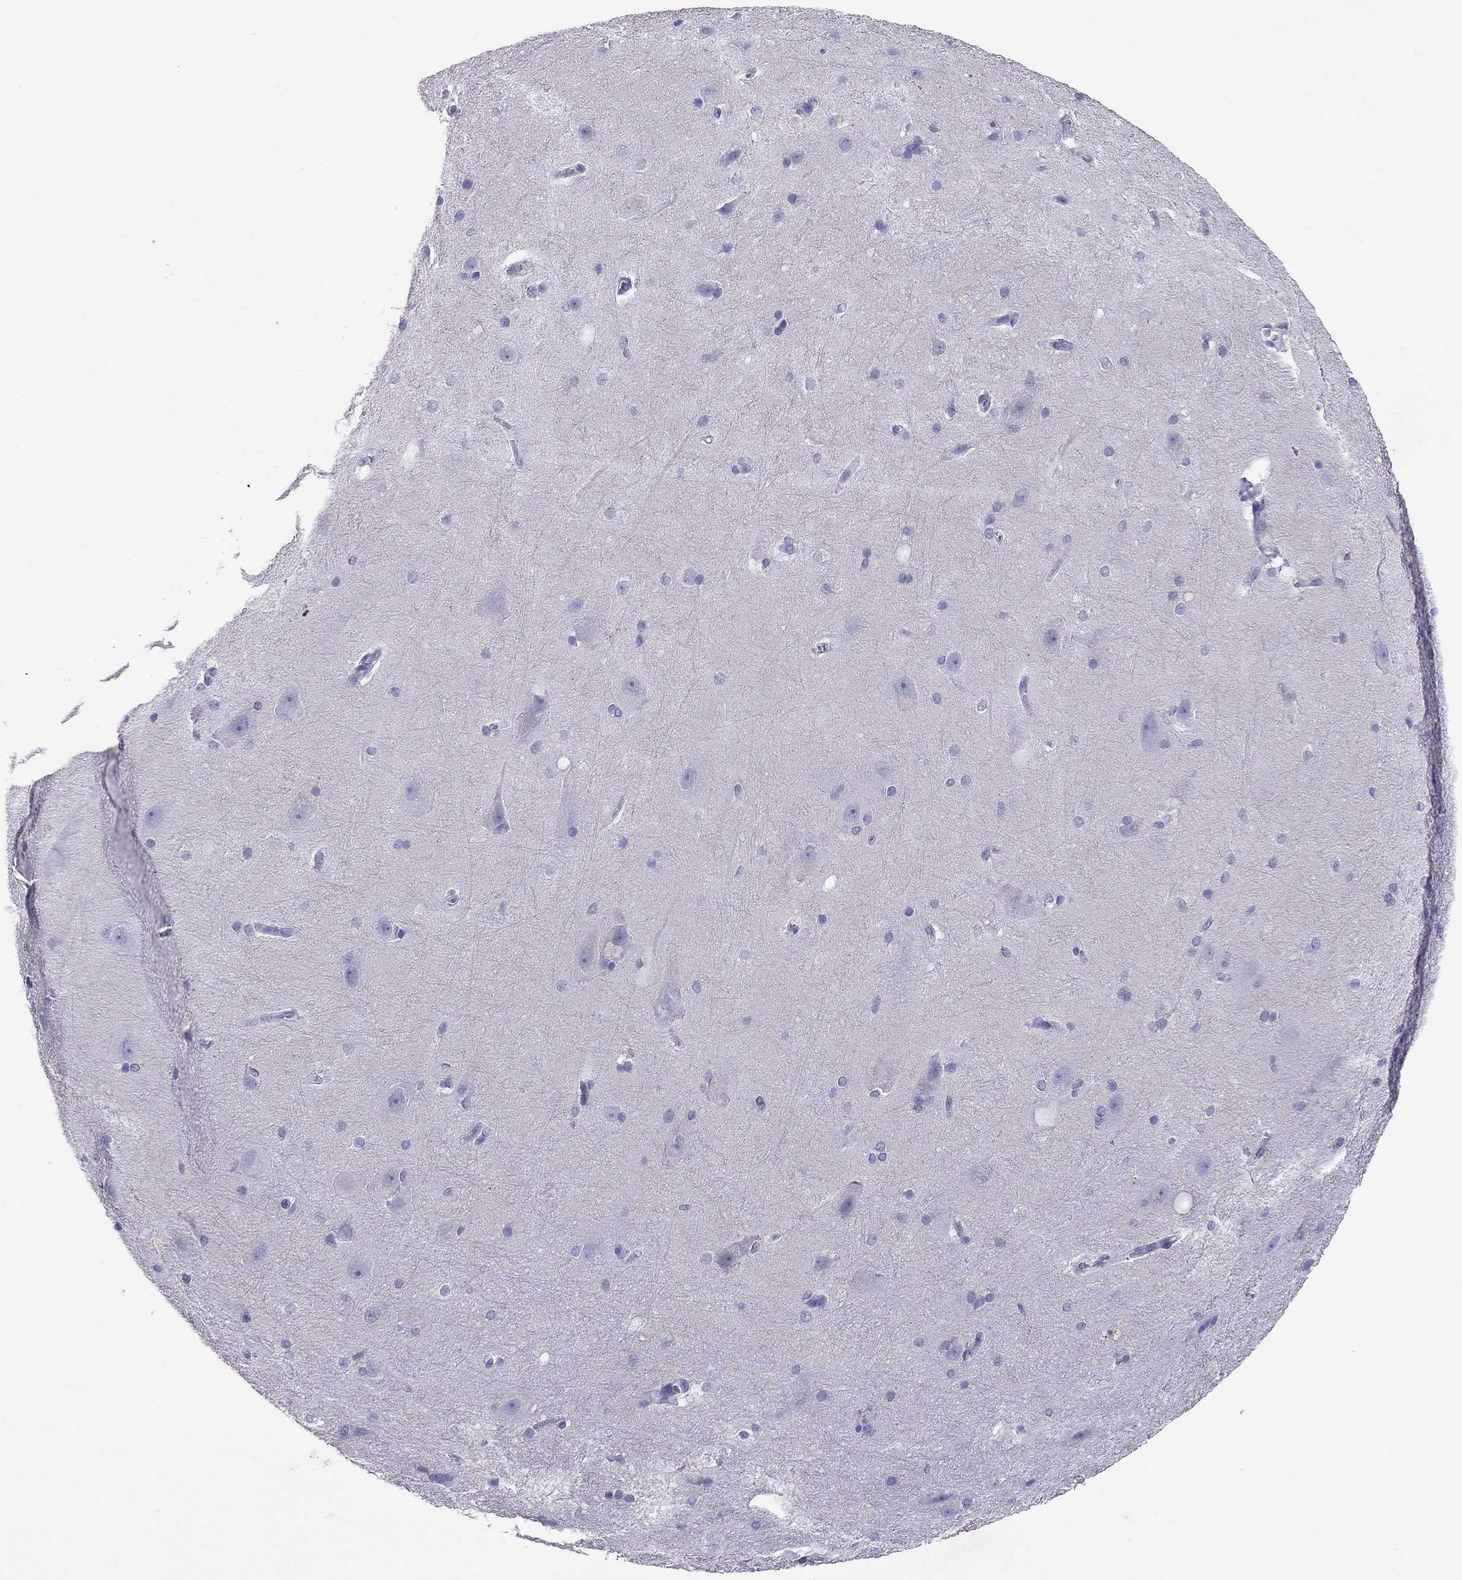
{"staining": {"intensity": "negative", "quantity": "none", "location": "none"}, "tissue": "hippocampus", "cell_type": "Glial cells", "image_type": "normal", "snomed": [{"axis": "morphology", "description": "Normal tissue, NOS"}, {"axis": "topography", "description": "Cerebral cortex"}, {"axis": "topography", "description": "Hippocampus"}], "caption": "High power microscopy photomicrograph of an immunohistochemistry (IHC) histopathology image of normal hippocampus, revealing no significant staining in glial cells.", "gene": "CALHM1", "patient": {"sex": "female", "age": 19}}